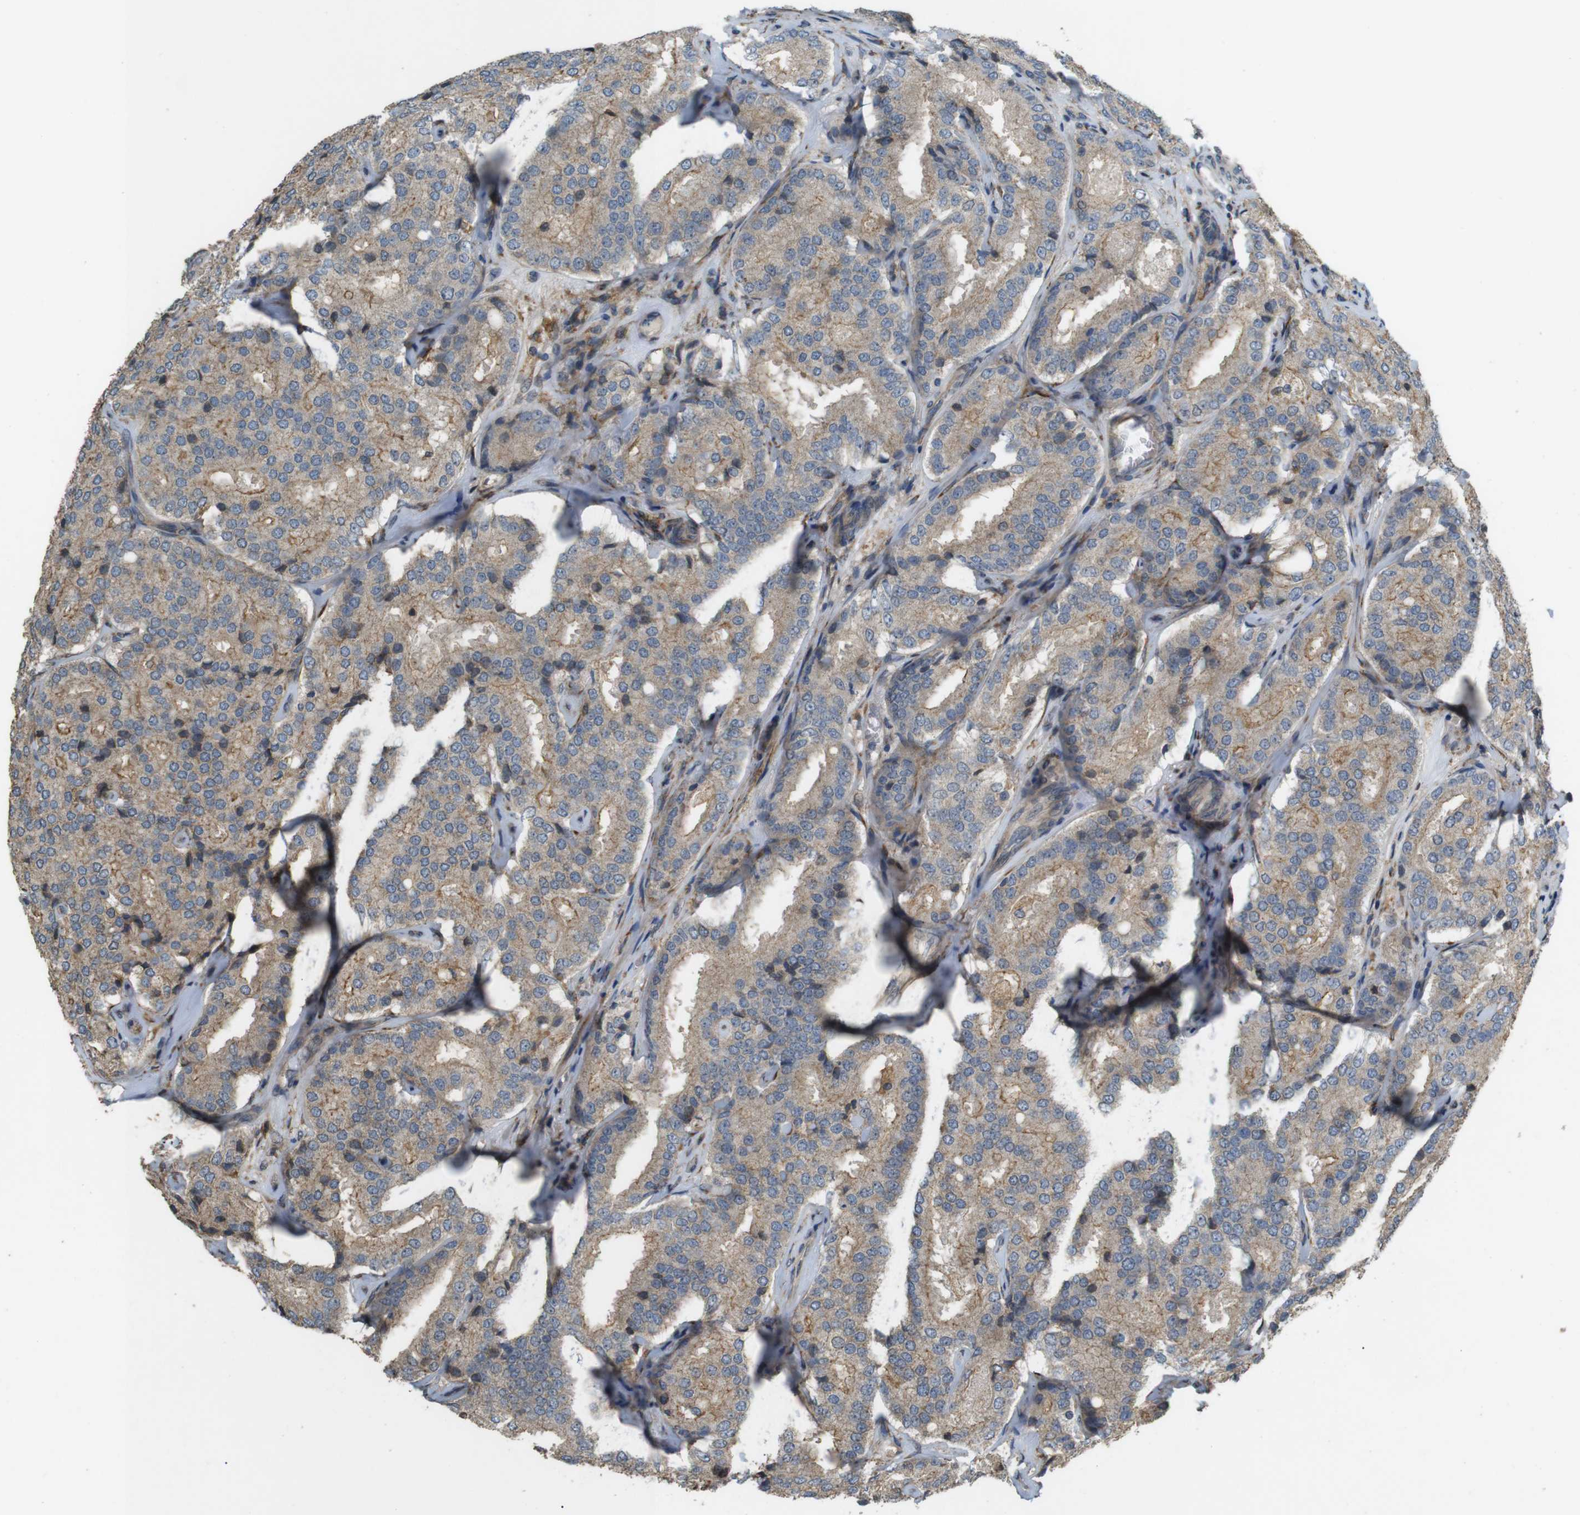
{"staining": {"intensity": "weak", "quantity": ">75%", "location": "cytoplasmic/membranous"}, "tissue": "prostate cancer", "cell_type": "Tumor cells", "image_type": "cancer", "snomed": [{"axis": "morphology", "description": "Adenocarcinoma, High grade"}, {"axis": "topography", "description": "Prostate"}], "caption": "This is an image of immunohistochemistry staining of prostate adenocarcinoma (high-grade), which shows weak expression in the cytoplasmic/membranous of tumor cells.", "gene": "ARHGAP24", "patient": {"sex": "male", "age": 65}}